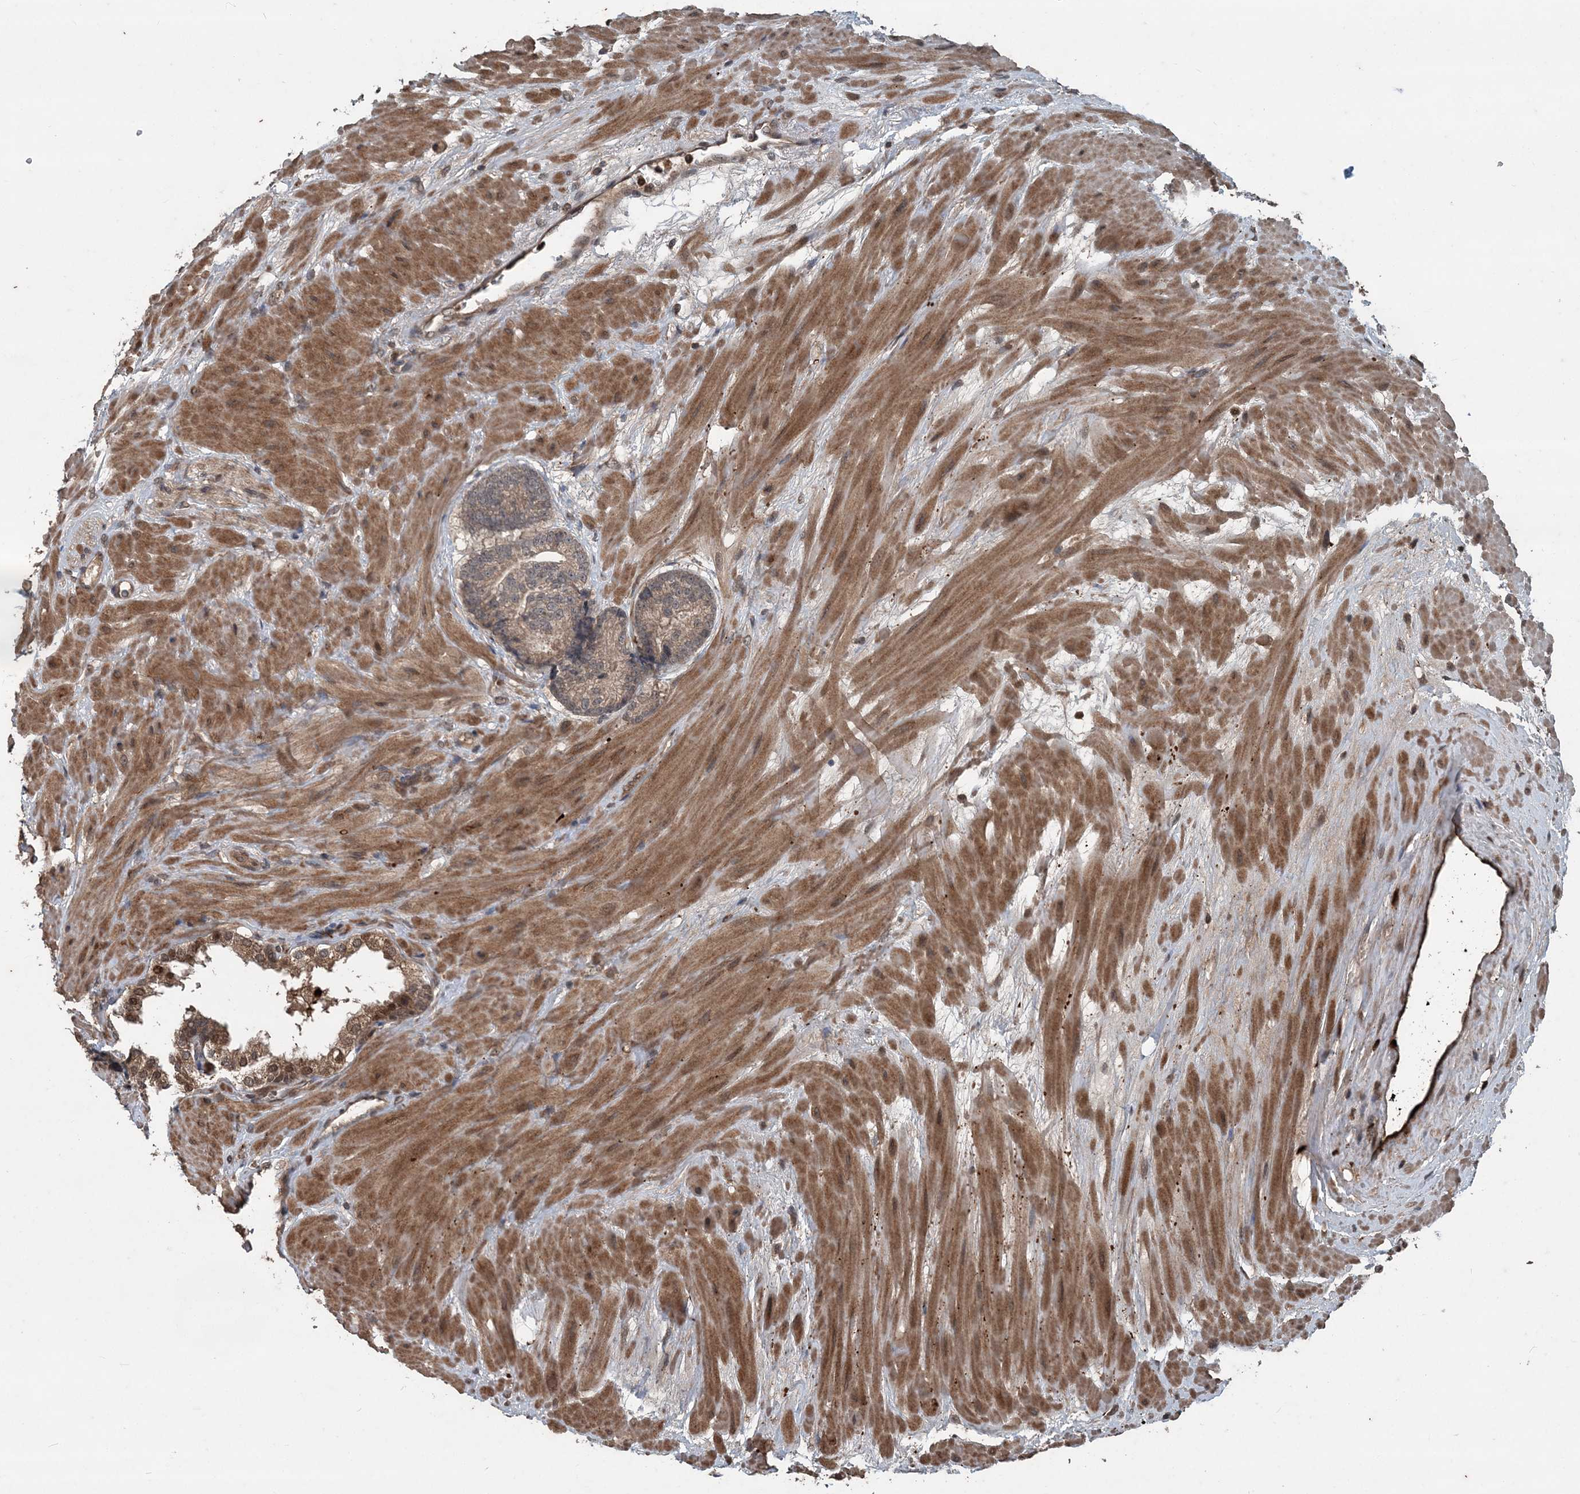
{"staining": {"intensity": "weak", "quantity": ">75%", "location": "cytoplasmic/membranous"}, "tissue": "prostate cancer", "cell_type": "Tumor cells", "image_type": "cancer", "snomed": [{"axis": "morphology", "description": "Adenocarcinoma, High grade"}, {"axis": "topography", "description": "Prostate"}], "caption": "High-power microscopy captured an immunohistochemistry image of high-grade adenocarcinoma (prostate), revealing weak cytoplasmic/membranous expression in approximately >75% of tumor cells. The protein is shown in brown color, while the nuclei are stained blue.", "gene": "CFL1", "patient": {"sex": "male", "age": 61}}